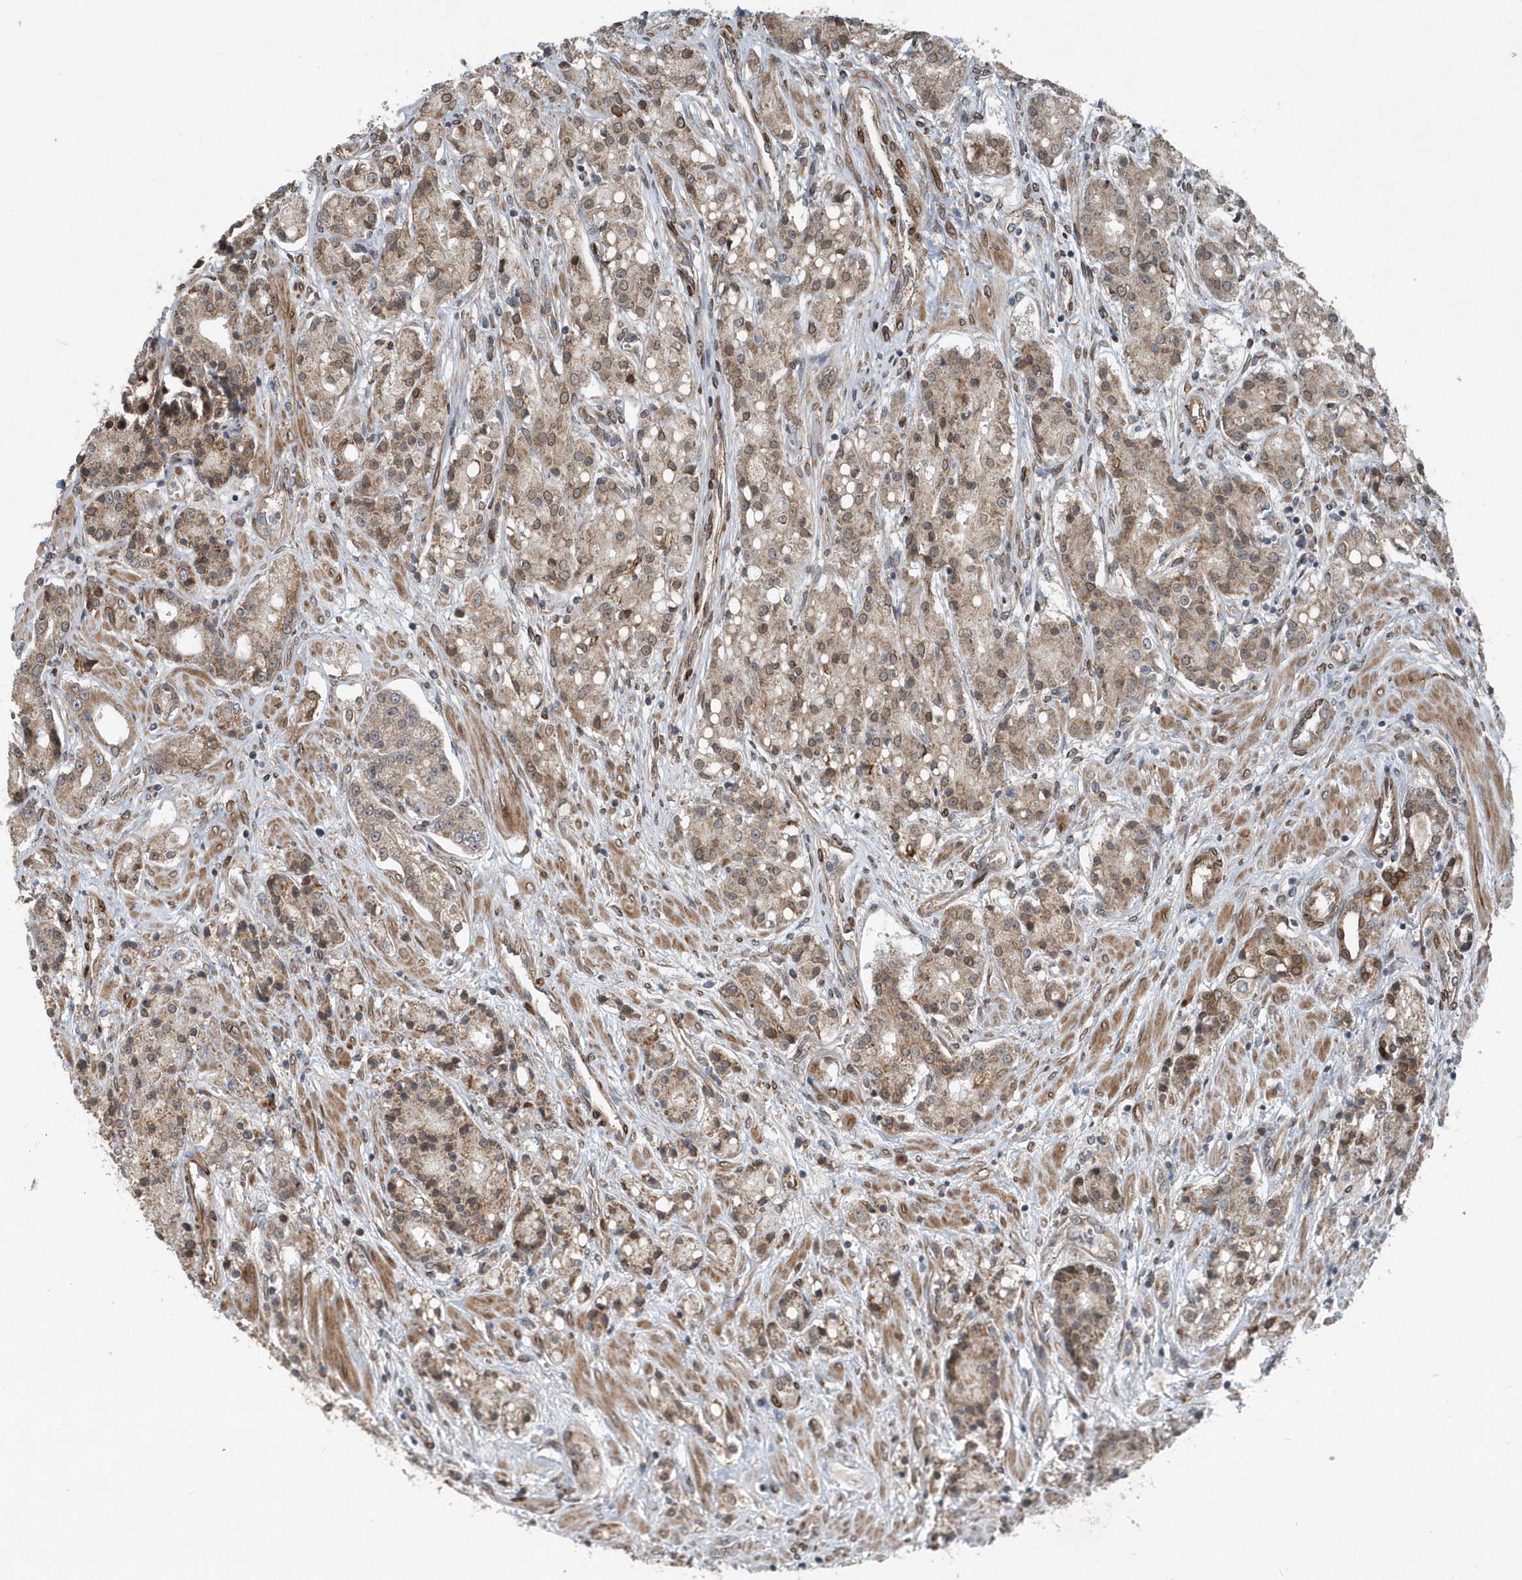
{"staining": {"intensity": "weak", "quantity": ">75%", "location": "cytoplasmic/membranous"}, "tissue": "prostate cancer", "cell_type": "Tumor cells", "image_type": "cancer", "snomed": [{"axis": "morphology", "description": "Adenocarcinoma, High grade"}, {"axis": "topography", "description": "Prostate"}], "caption": "Prostate adenocarcinoma (high-grade) was stained to show a protein in brown. There is low levels of weak cytoplasmic/membranous expression in about >75% of tumor cells.", "gene": "MCC", "patient": {"sex": "male", "age": 60}}